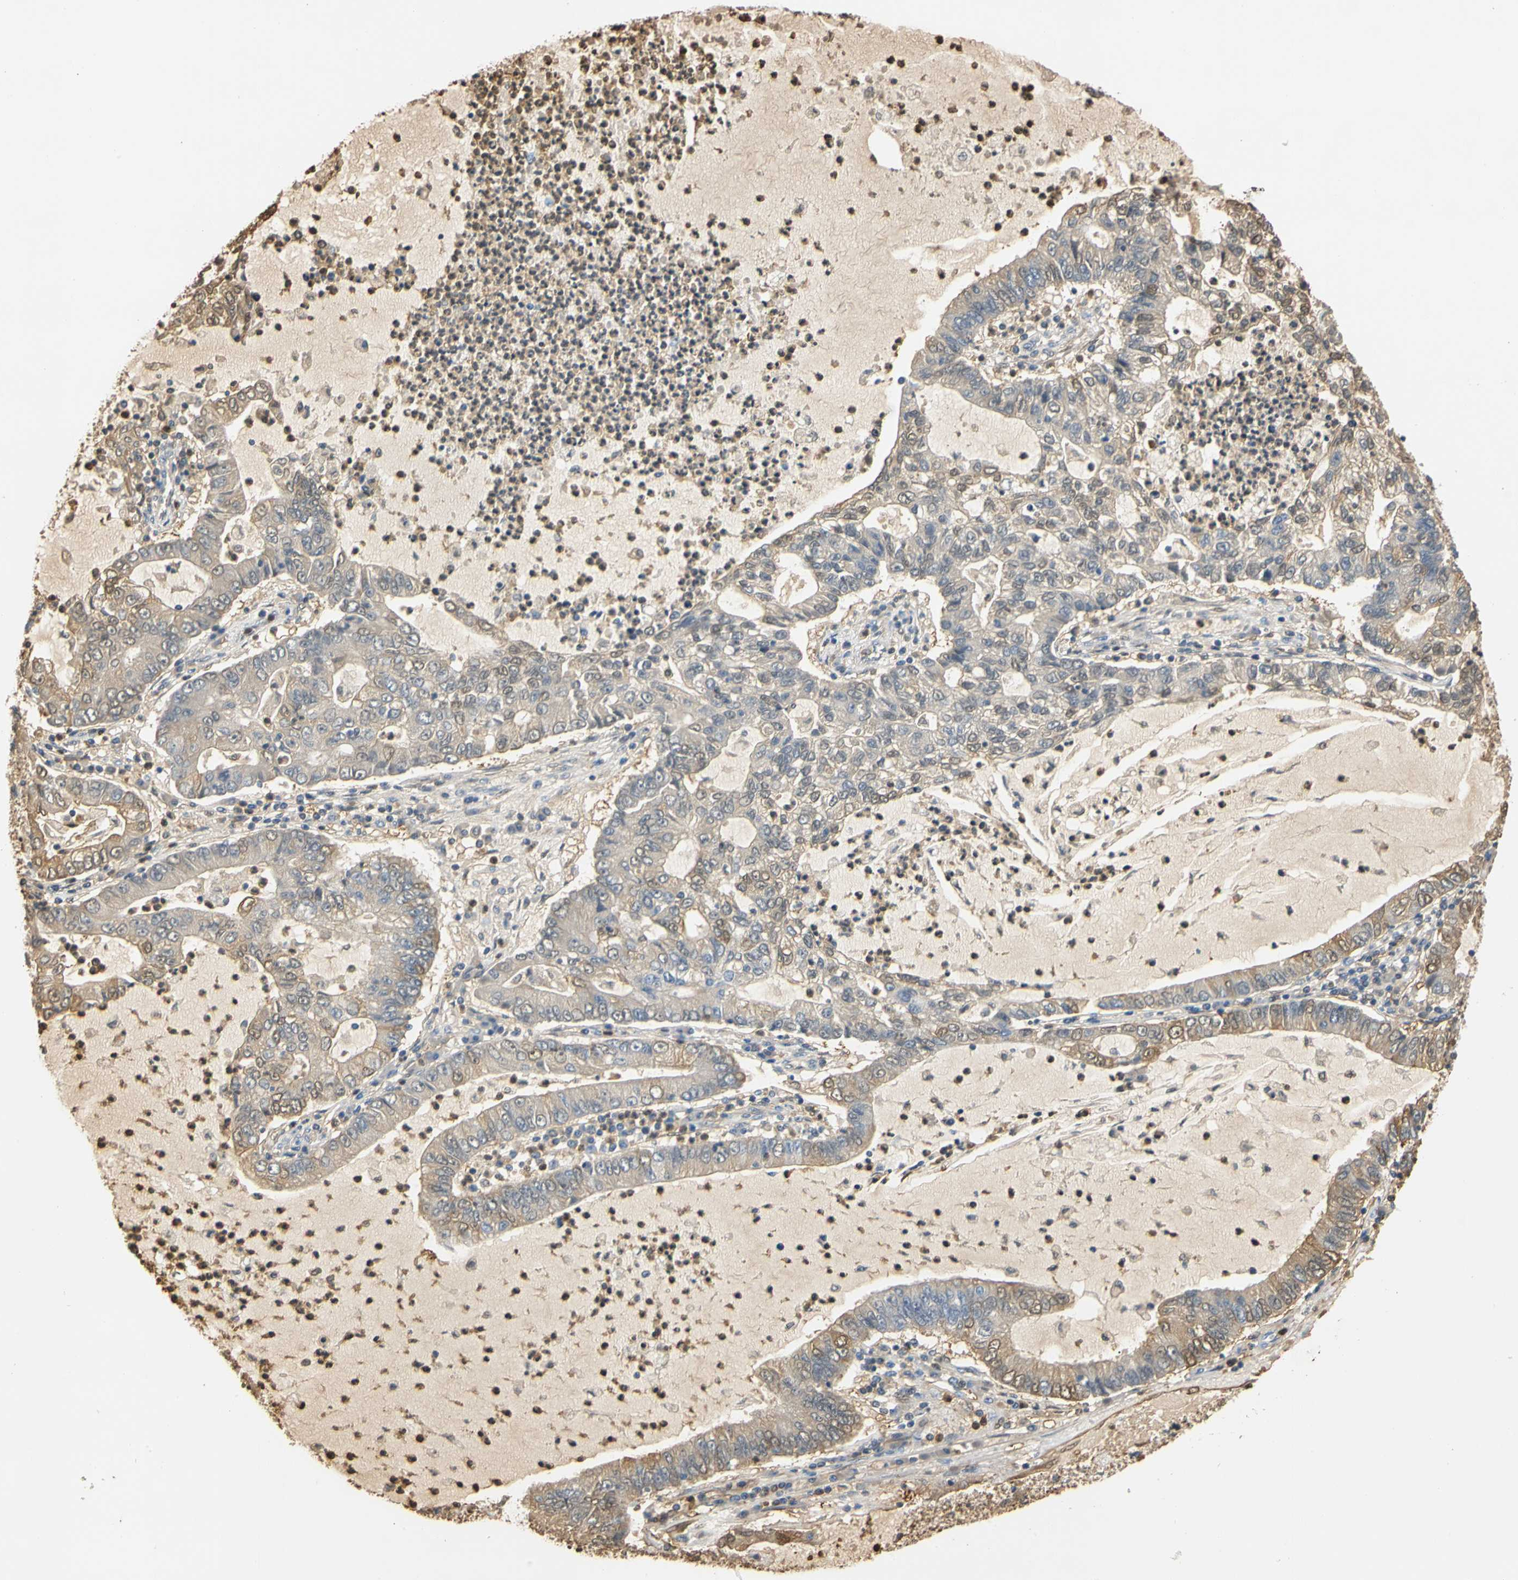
{"staining": {"intensity": "weak", "quantity": "25%-75%", "location": "cytoplasmic/membranous,nuclear"}, "tissue": "lung cancer", "cell_type": "Tumor cells", "image_type": "cancer", "snomed": [{"axis": "morphology", "description": "Adenocarcinoma, NOS"}, {"axis": "topography", "description": "Lung"}], "caption": "Tumor cells reveal low levels of weak cytoplasmic/membranous and nuclear expression in about 25%-75% of cells in lung cancer.", "gene": "S100A6", "patient": {"sex": "female", "age": 51}}